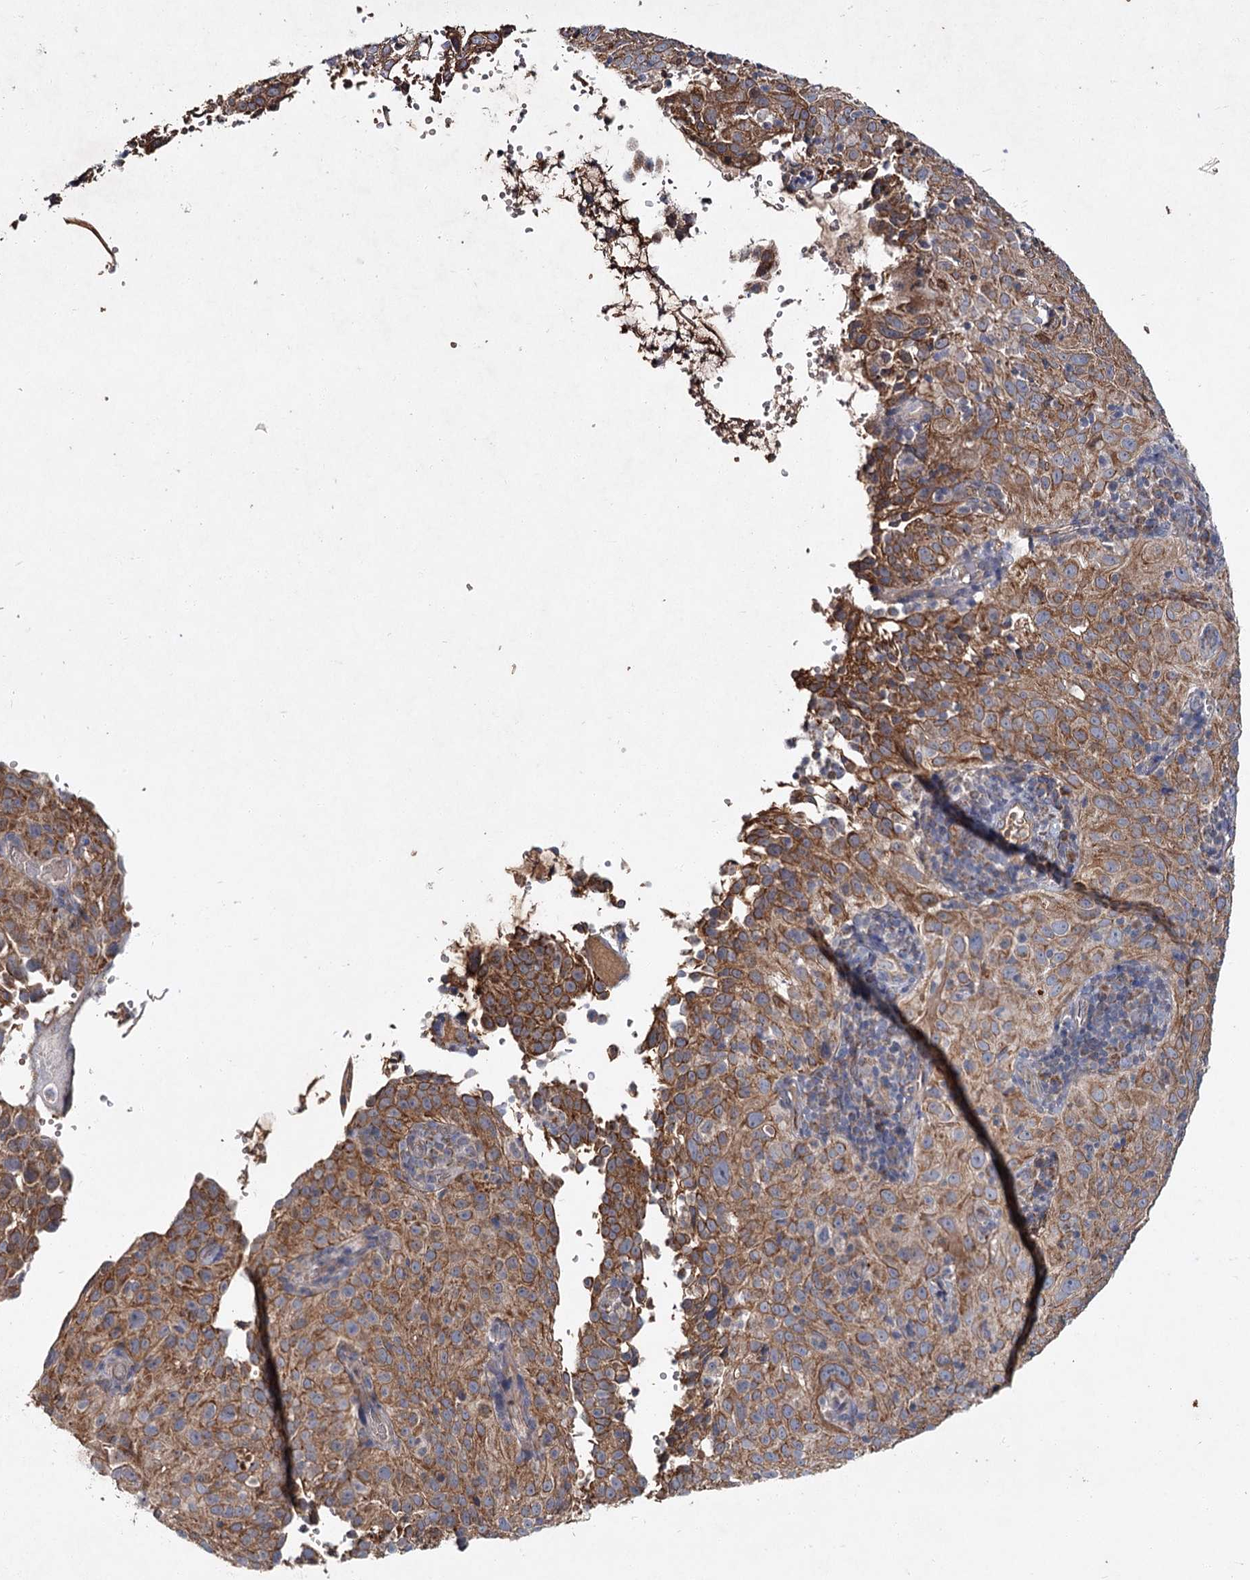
{"staining": {"intensity": "moderate", "quantity": ">75%", "location": "cytoplasmic/membranous"}, "tissue": "cervical cancer", "cell_type": "Tumor cells", "image_type": "cancer", "snomed": [{"axis": "morphology", "description": "Squamous cell carcinoma, NOS"}, {"axis": "topography", "description": "Cervix"}], "caption": "There is medium levels of moderate cytoplasmic/membranous positivity in tumor cells of squamous cell carcinoma (cervical), as demonstrated by immunohistochemical staining (brown color).", "gene": "MFN1", "patient": {"sex": "female", "age": 31}}